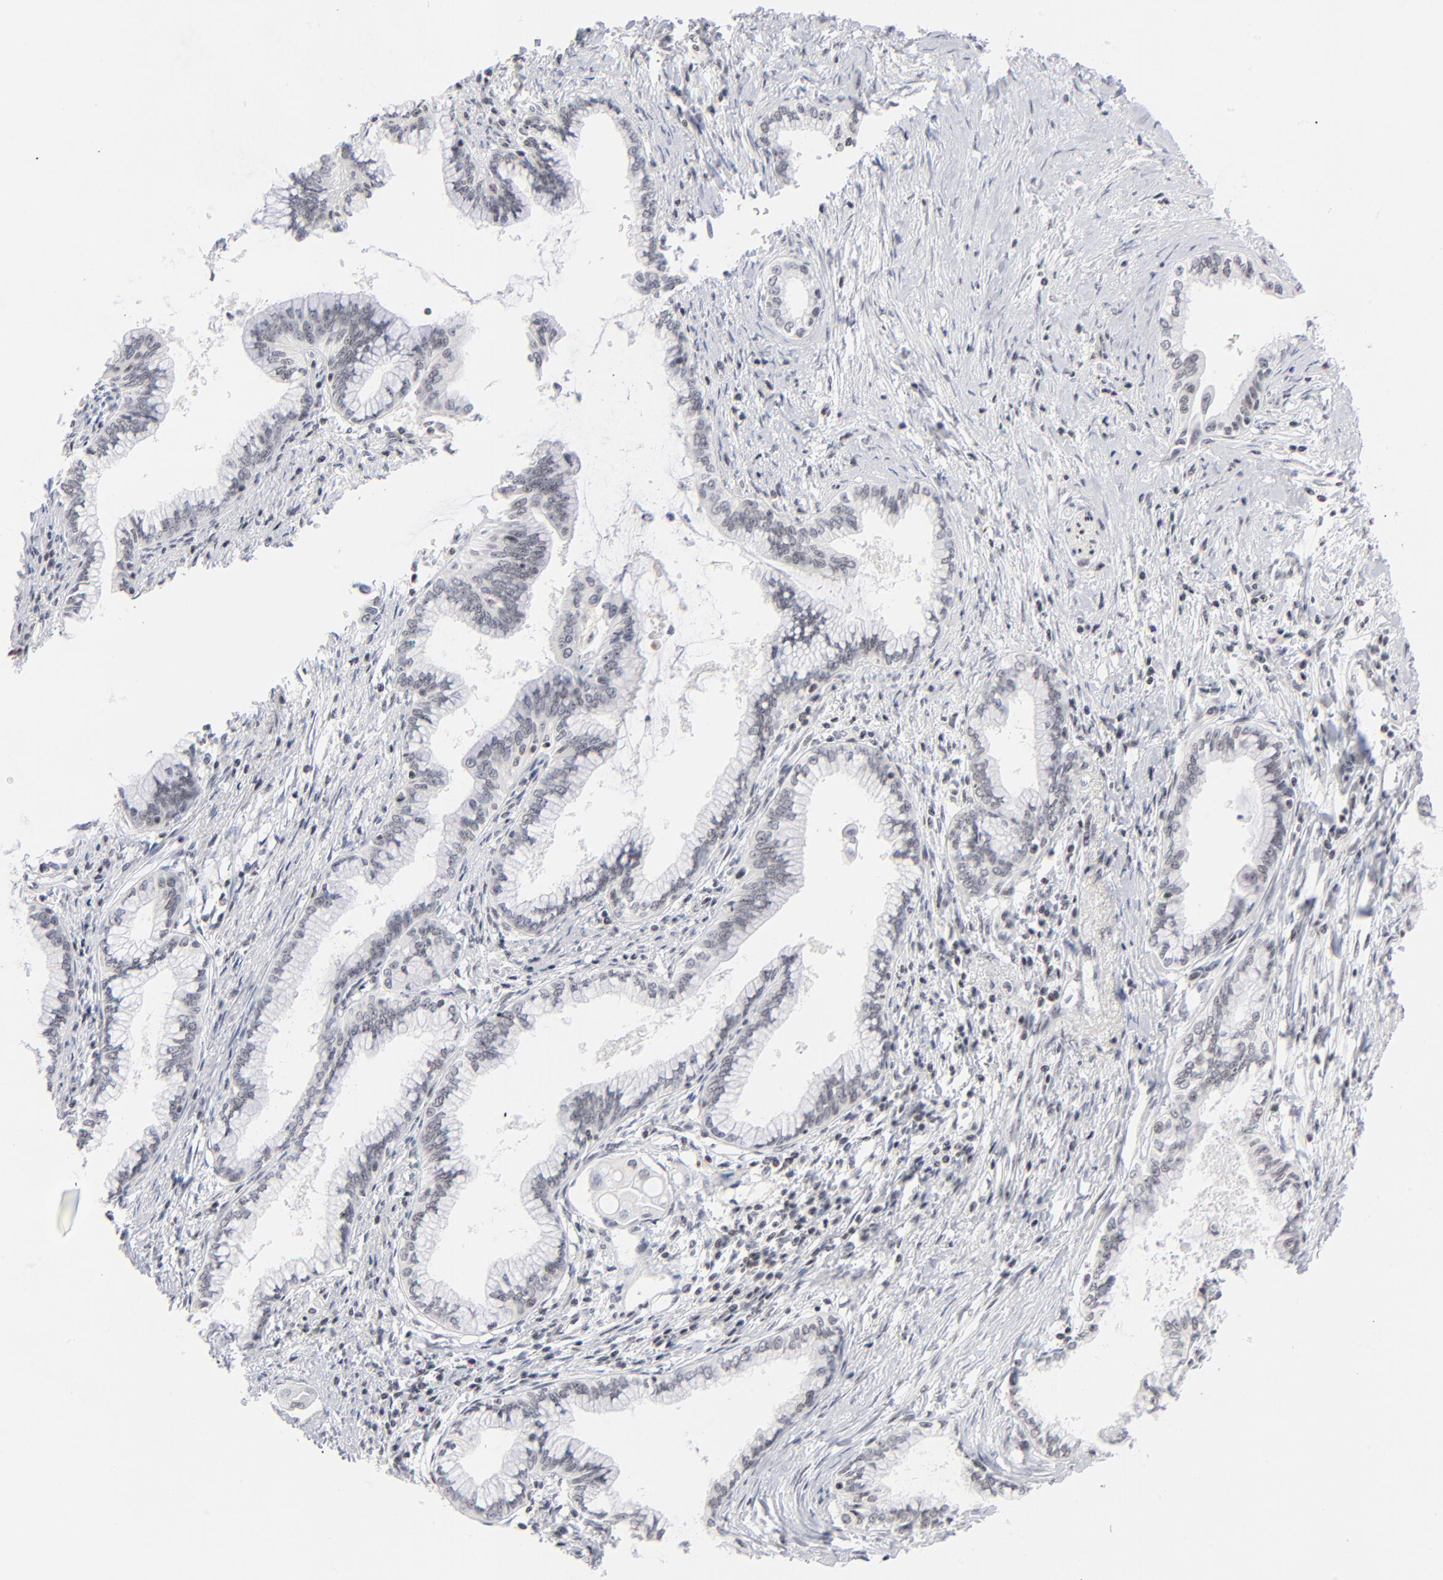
{"staining": {"intensity": "negative", "quantity": "none", "location": "none"}, "tissue": "pancreatic cancer", "cell_type": "Tumor cells", "image_type": "cancer", "snomed": [{"axis": "morphology", "description": "Adenocarcinoma, NOS"}, {"axis": "topography", "description": "Pancreas"}], "caption": "The immunohistochemistry (IHC) histopathology image has no significant staining in tumor cells of pancreatic adenocarcinoma tissue.", "gene": "ZNF143", "patient": {"sex": "female", "age": 64}}